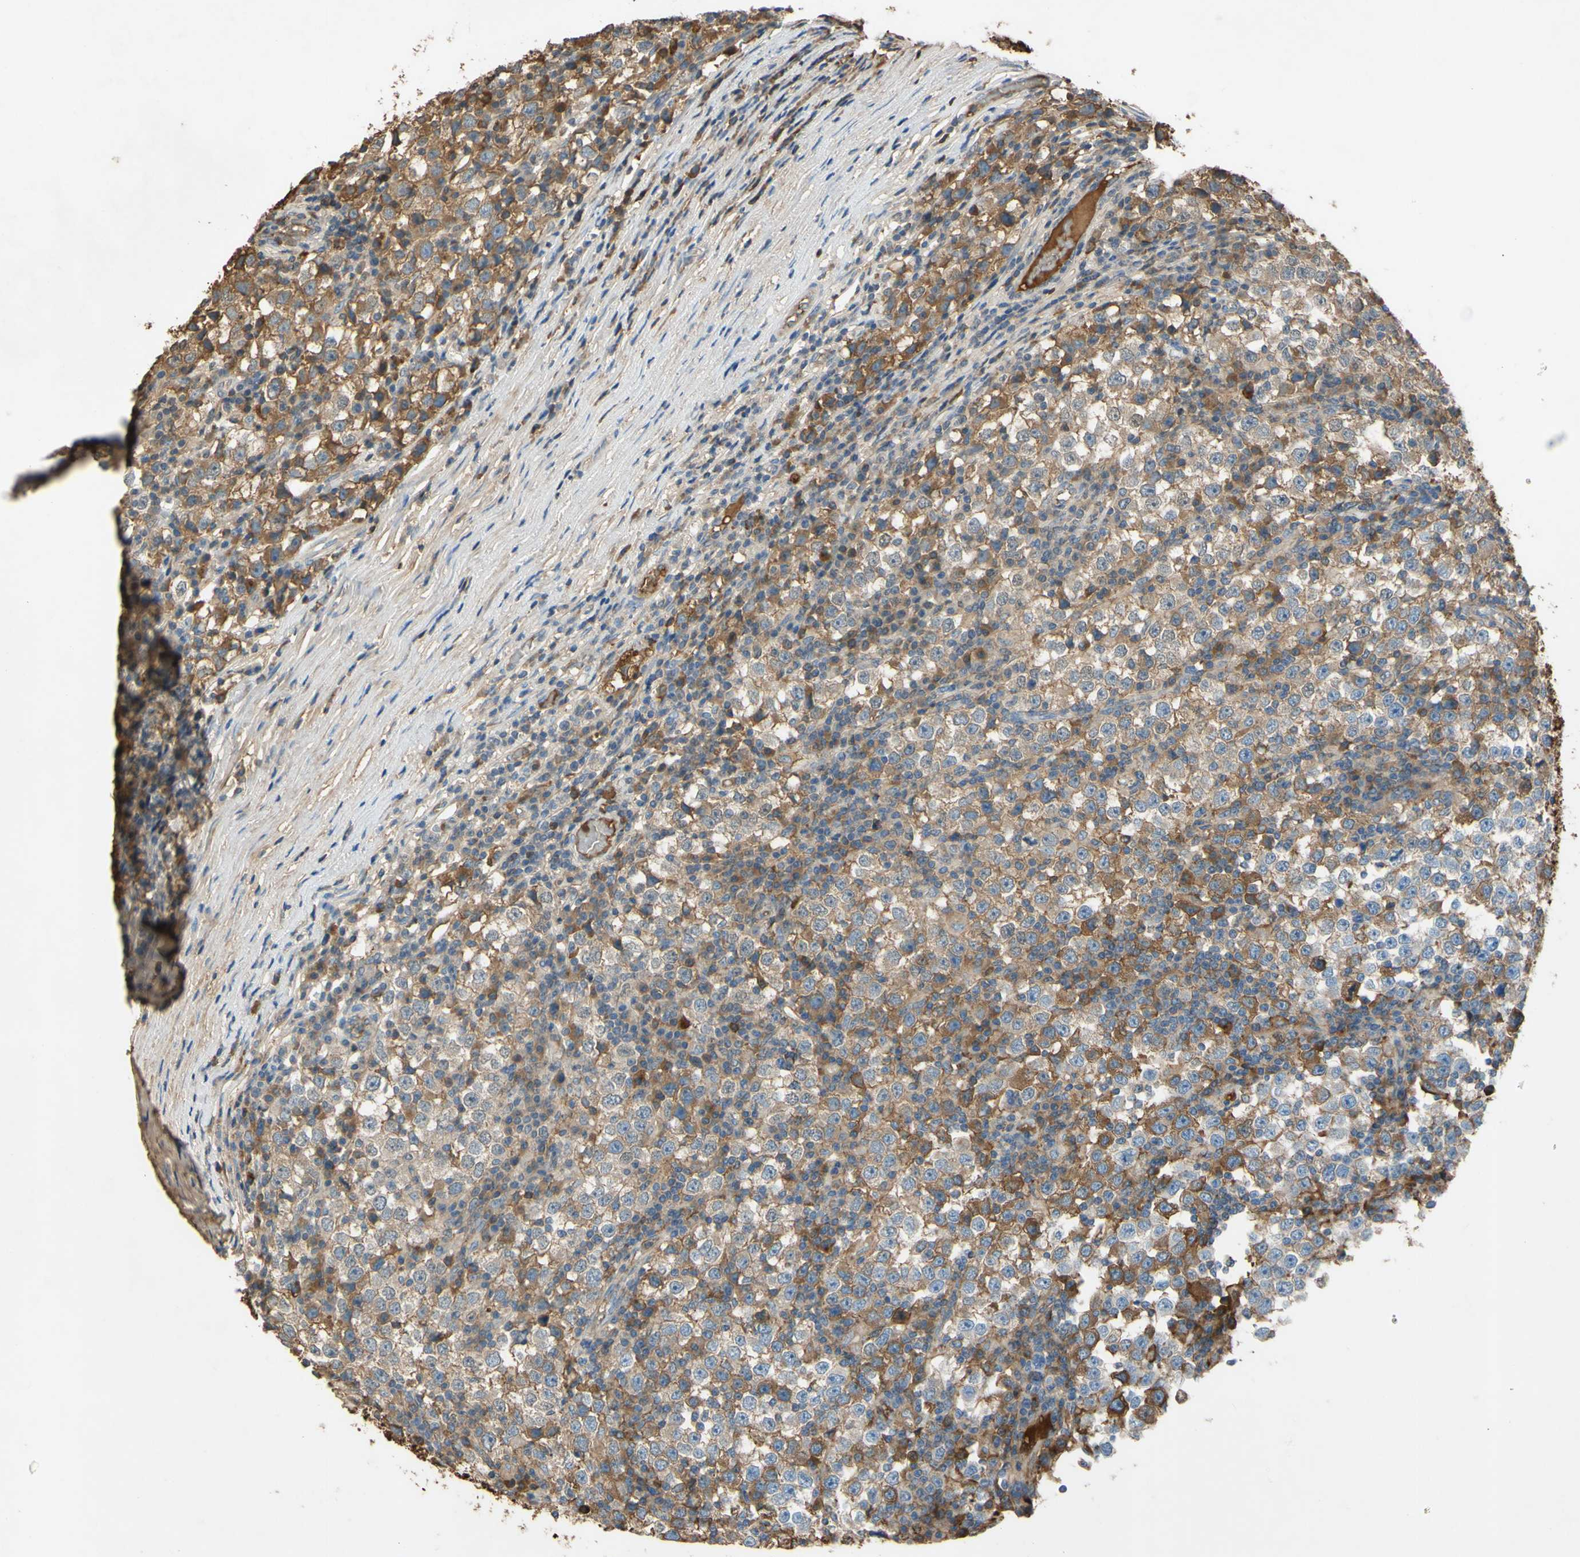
{"staining": {"intensity": "moderate", "quantity": "25%-75%", "location": "cytoplasmic/membranous"}, "tissue": "testis cancer", "cell_type": "Tumor cells", "image_type": "cancer", "snomed": [{"axis": "morphology", "description": "Seminoma, NOS"}, {"axis": "topography", "description": "Testis"}], "caption": "Human testis seminoma stained with a brown dye shows moderate cytoplasmic/membranous positive staining in approximately 25%-75% of tumor cells.", "gene": "TIMP2", "patient": {"sex": "male", "age": 65}}